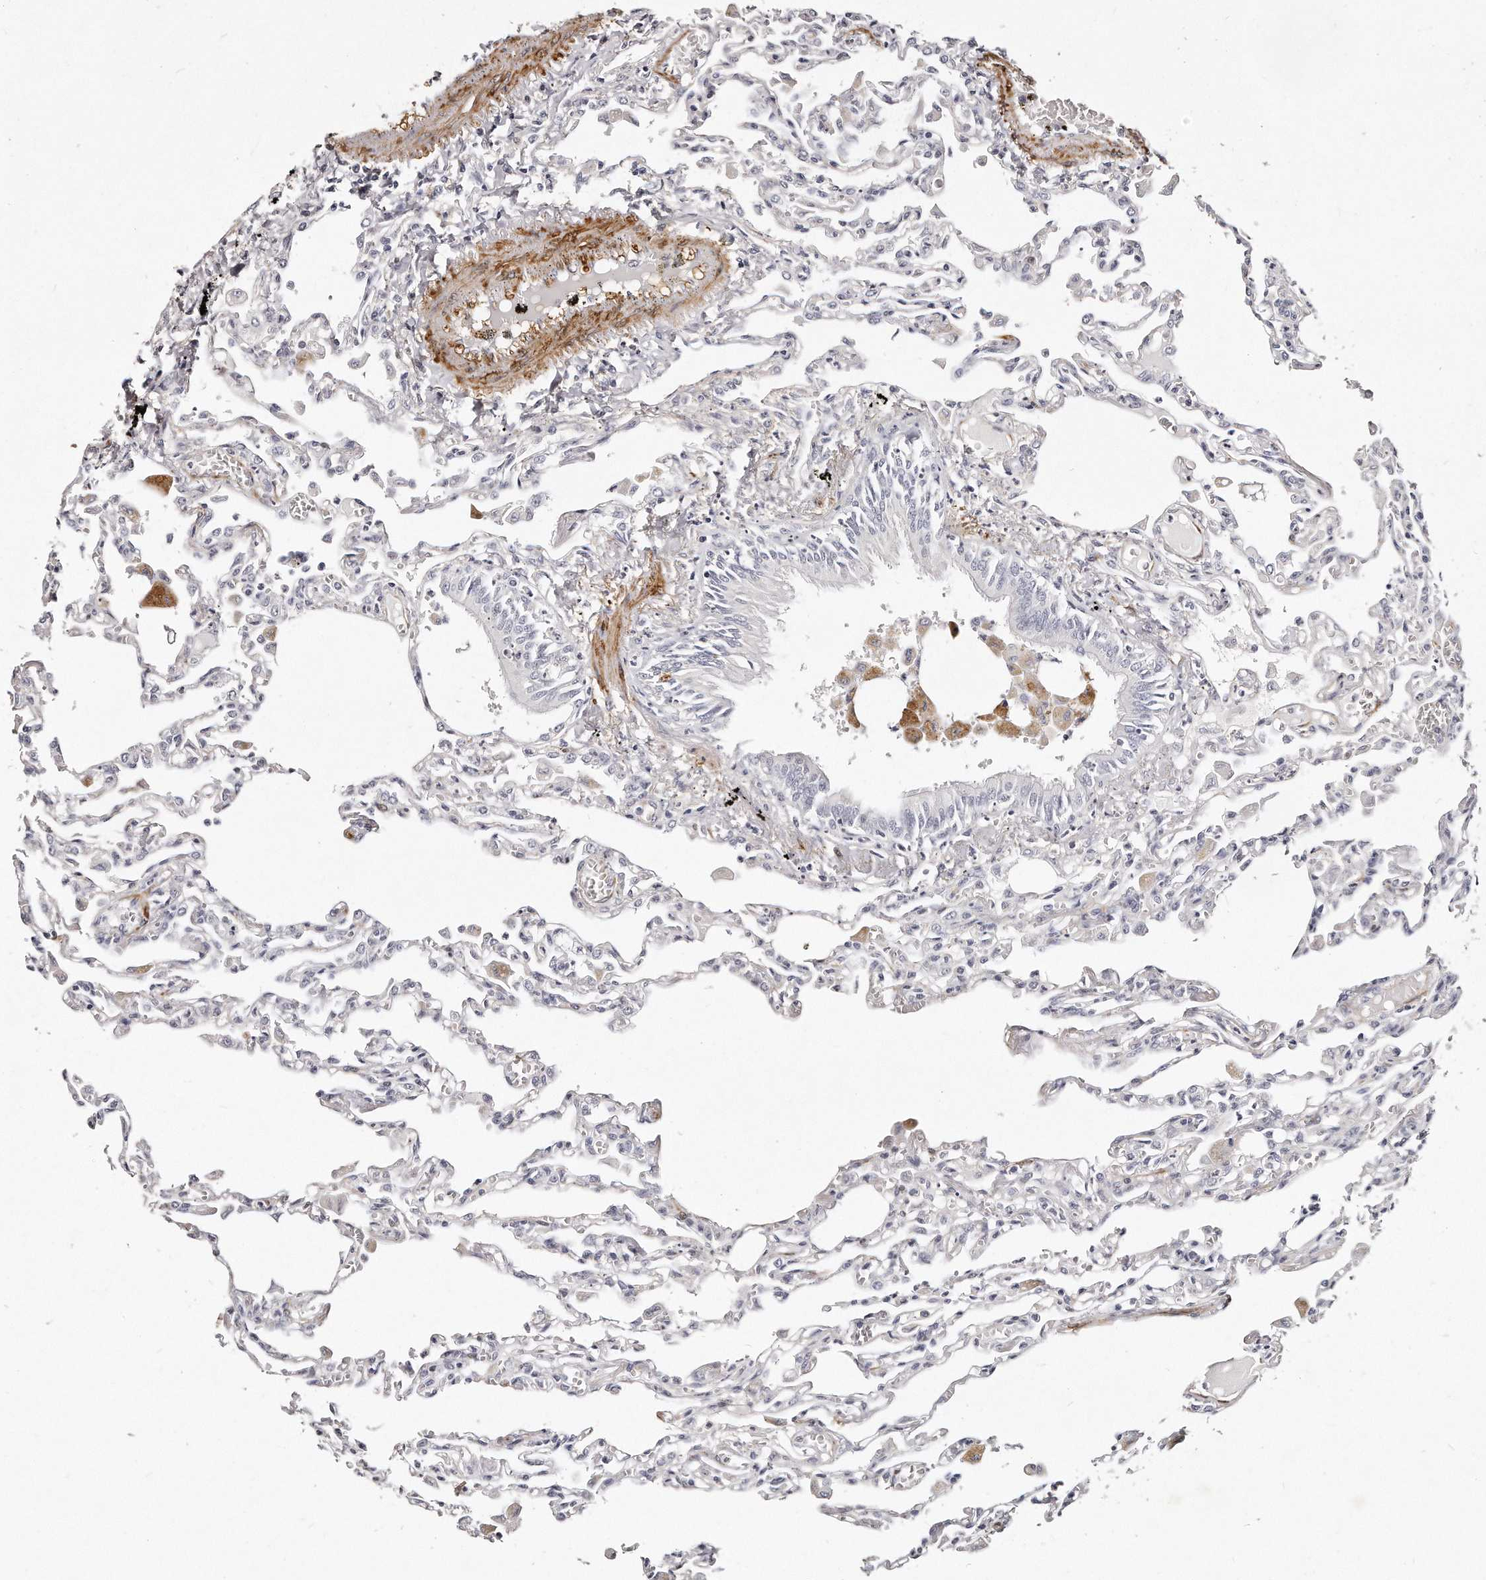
{"staining": {"intensity": "negative", "quantity": "none", "location": "none"}, "tissue": "lung", "cell_type": "Alveolar cells", "image_type": "normal", "snomed": [{"axis": "morphology", "description": "Normal tissue, NOS"}, {"axis": "topography", "description": "Bronchus"}, {"axis": "topography", "description": "Lung"}], "caption": "Alveolar cells show no significant staining in benign lung.", "gene": "LMOD1", "patient": {"sex": "female", "age": 49}}